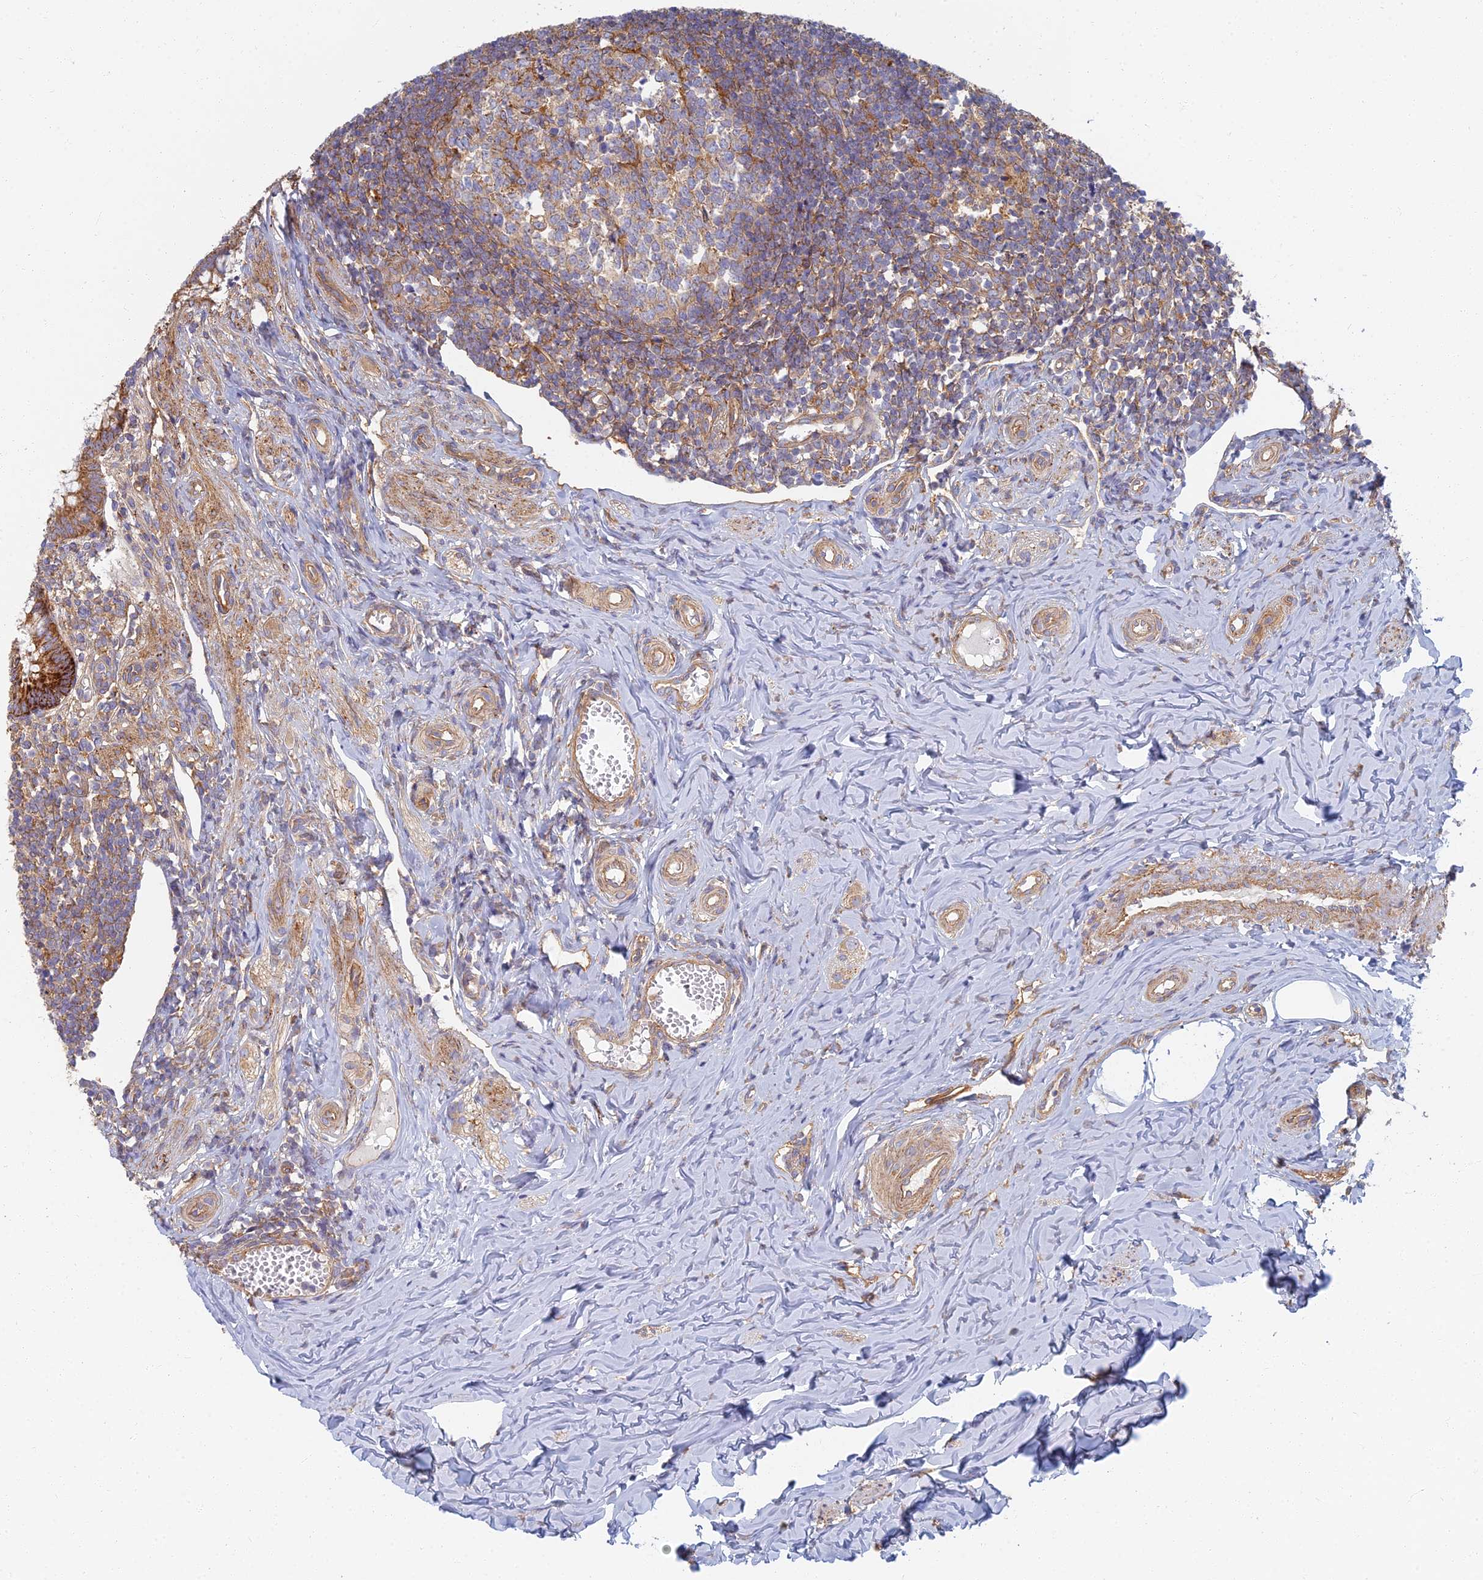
{"staining": {"intensity": "strong", "quantity": ">75%", "location": "cytoplasmic/membranous"}, "tissue": "appendix", "cell_type": "Glandular cells", "image_type": "normal", "snomed": [{"axis": "morphology", "description": "Normal tissue, NOS"}, {"axis": "topography", "description": "Appendix"}], "caption": "Brown immunohistochemical staining in unremarkable appendix displays strong cytoplasmic/membranous expression in about >75% of glandular cells. The protein is shown in brown color, while the nuclei are stained blue.", "gene": "RBSN", "patient": {"sex": "female", "age": 33}}